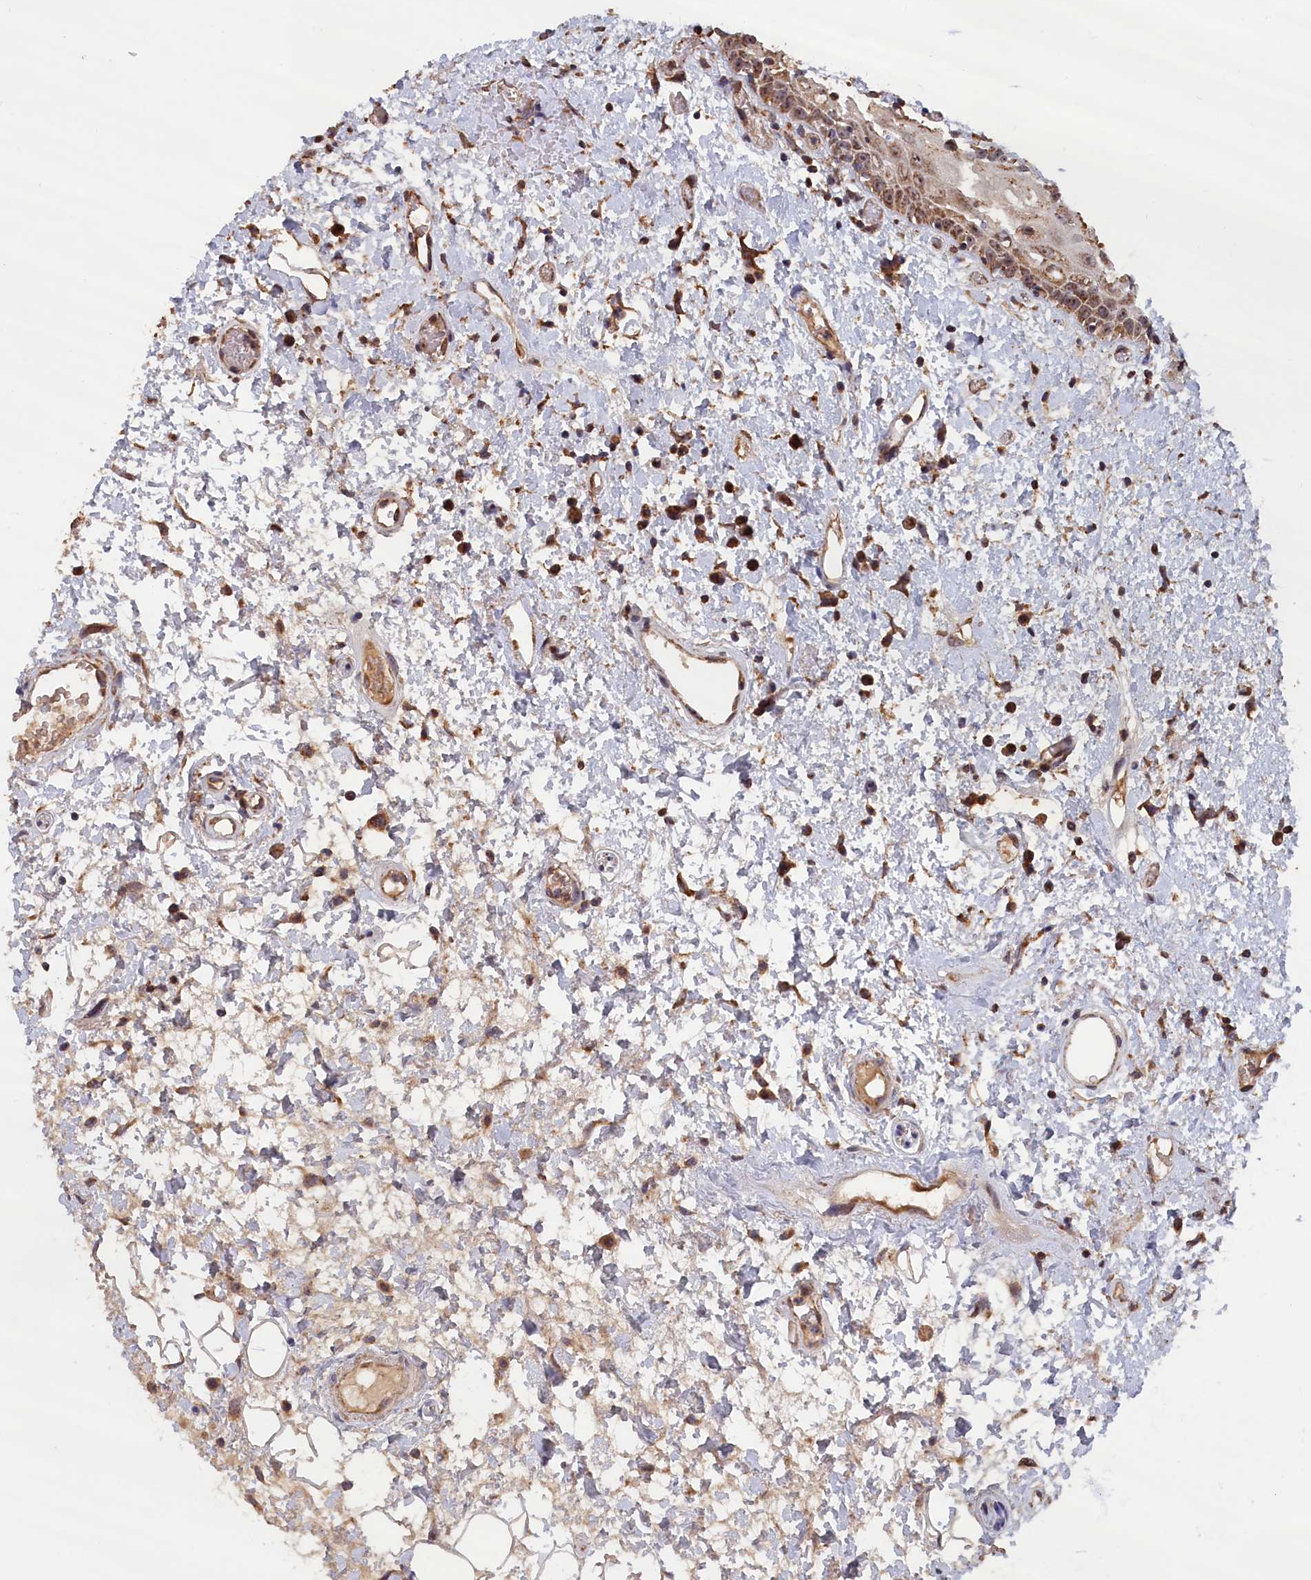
{"staining": {"intensity": "moderate", "quantity": "<25%", "location": "cytoplasmic/membranous"}, "tissue": "oral mucosa", "cell_type": "Squamous epithelial cells", "image_type": "normal", "snomed": [{"axis": "morphology", "description": "Normal tissue, NOS"}, {"axis": "topography", "description": "Oral tissue"}], "caption": "This micrograph shows immunohistochemistry staining of unremarkable oral mucosa, with low moderate cytoplasmic/membranous positivity in approximately <25% of squamous epithelial cells.", "gene": "ENSG00000269825", "patient": {"sex": "female", "age": 76}}